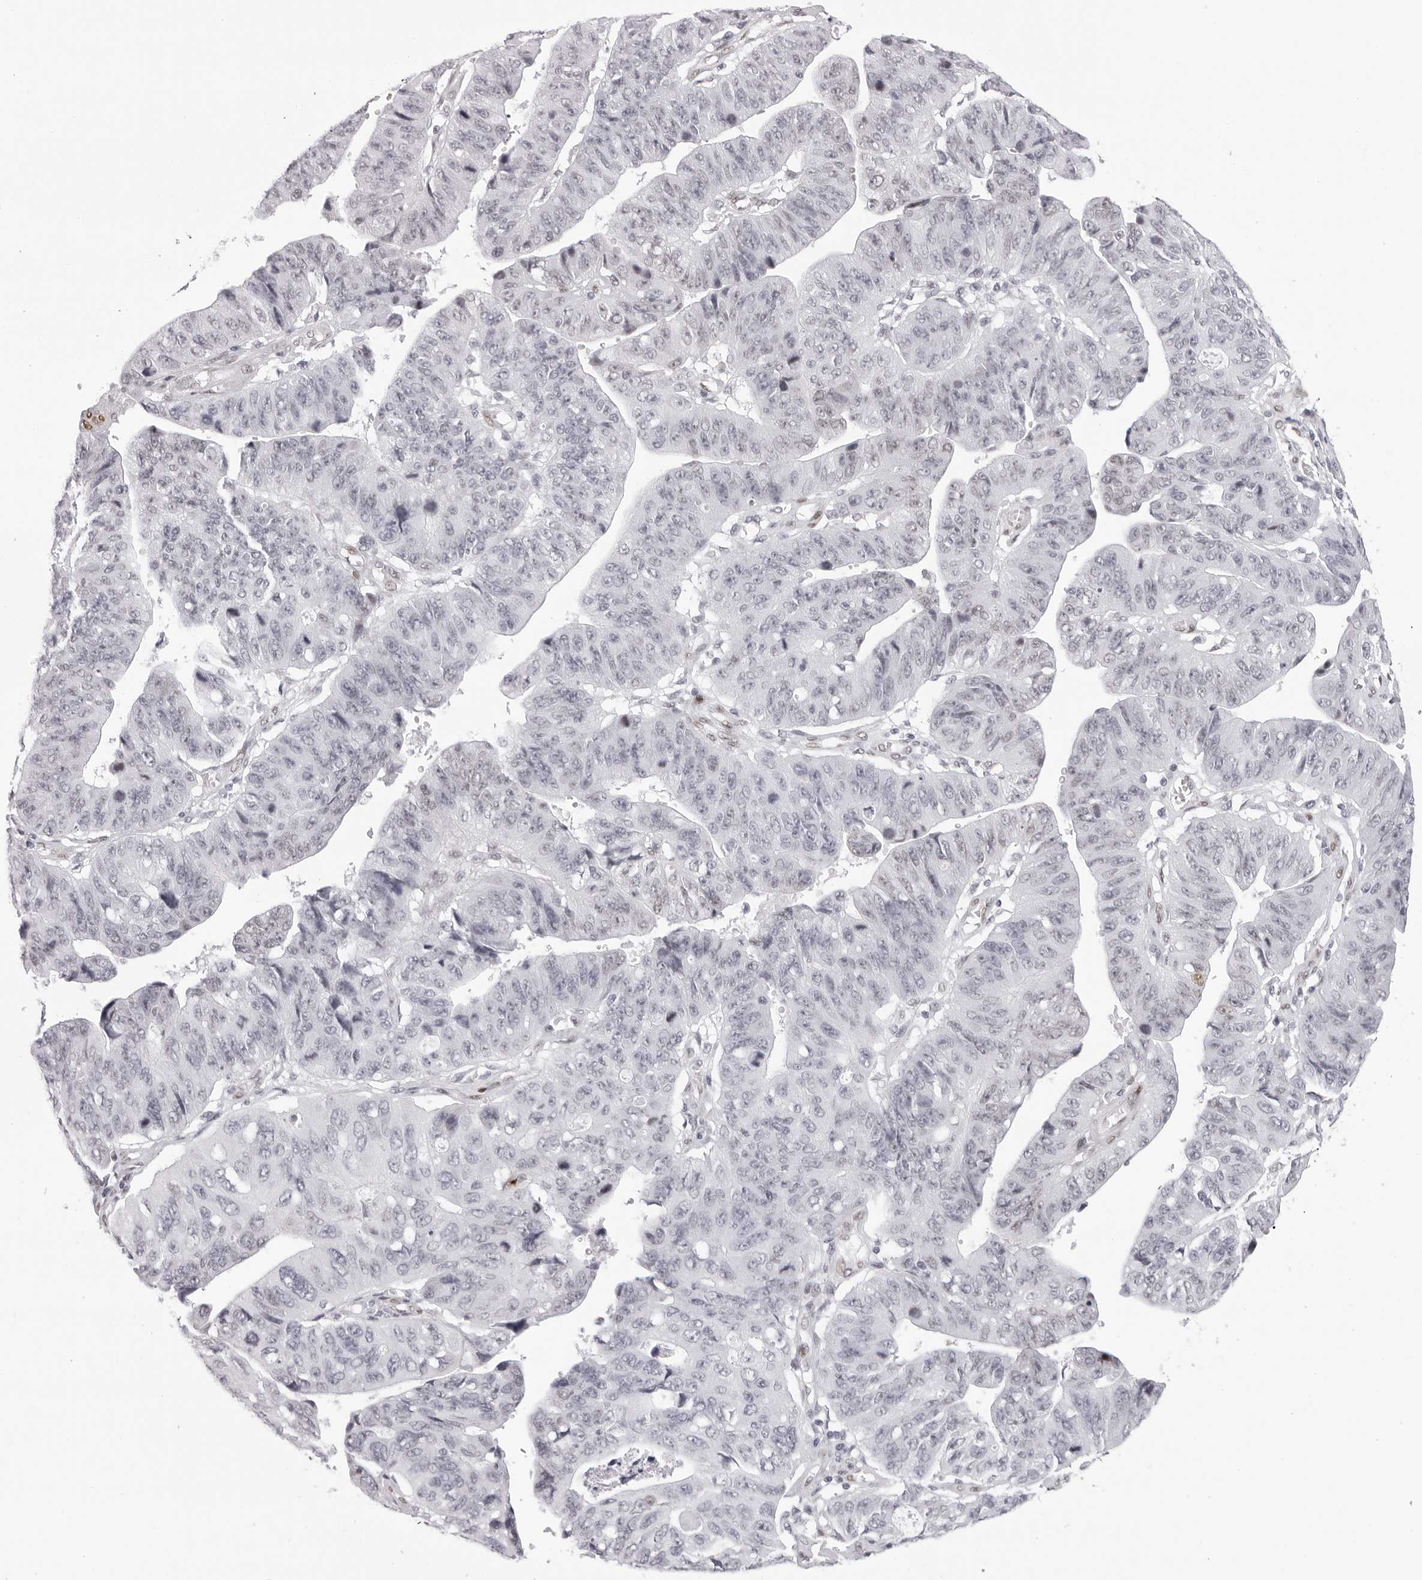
{"staining": {"intensity": "negative", "quantity": "none", "location": "none"}, "tissue": "stomach cancer", "cell_type": "Tumor cells", "image_type": "cancer", "snomed": [{"axis": "morphology", "description": "Adenocarcinoma, NOS"}, {"axis": "topography", "description": "Stomach"}], "caption": "Photomicrograph shows no significant protein staining in tumor cells of stomach cancer.", "gene": "MAFK", "patient": {"sex": "male", "age": 59}}